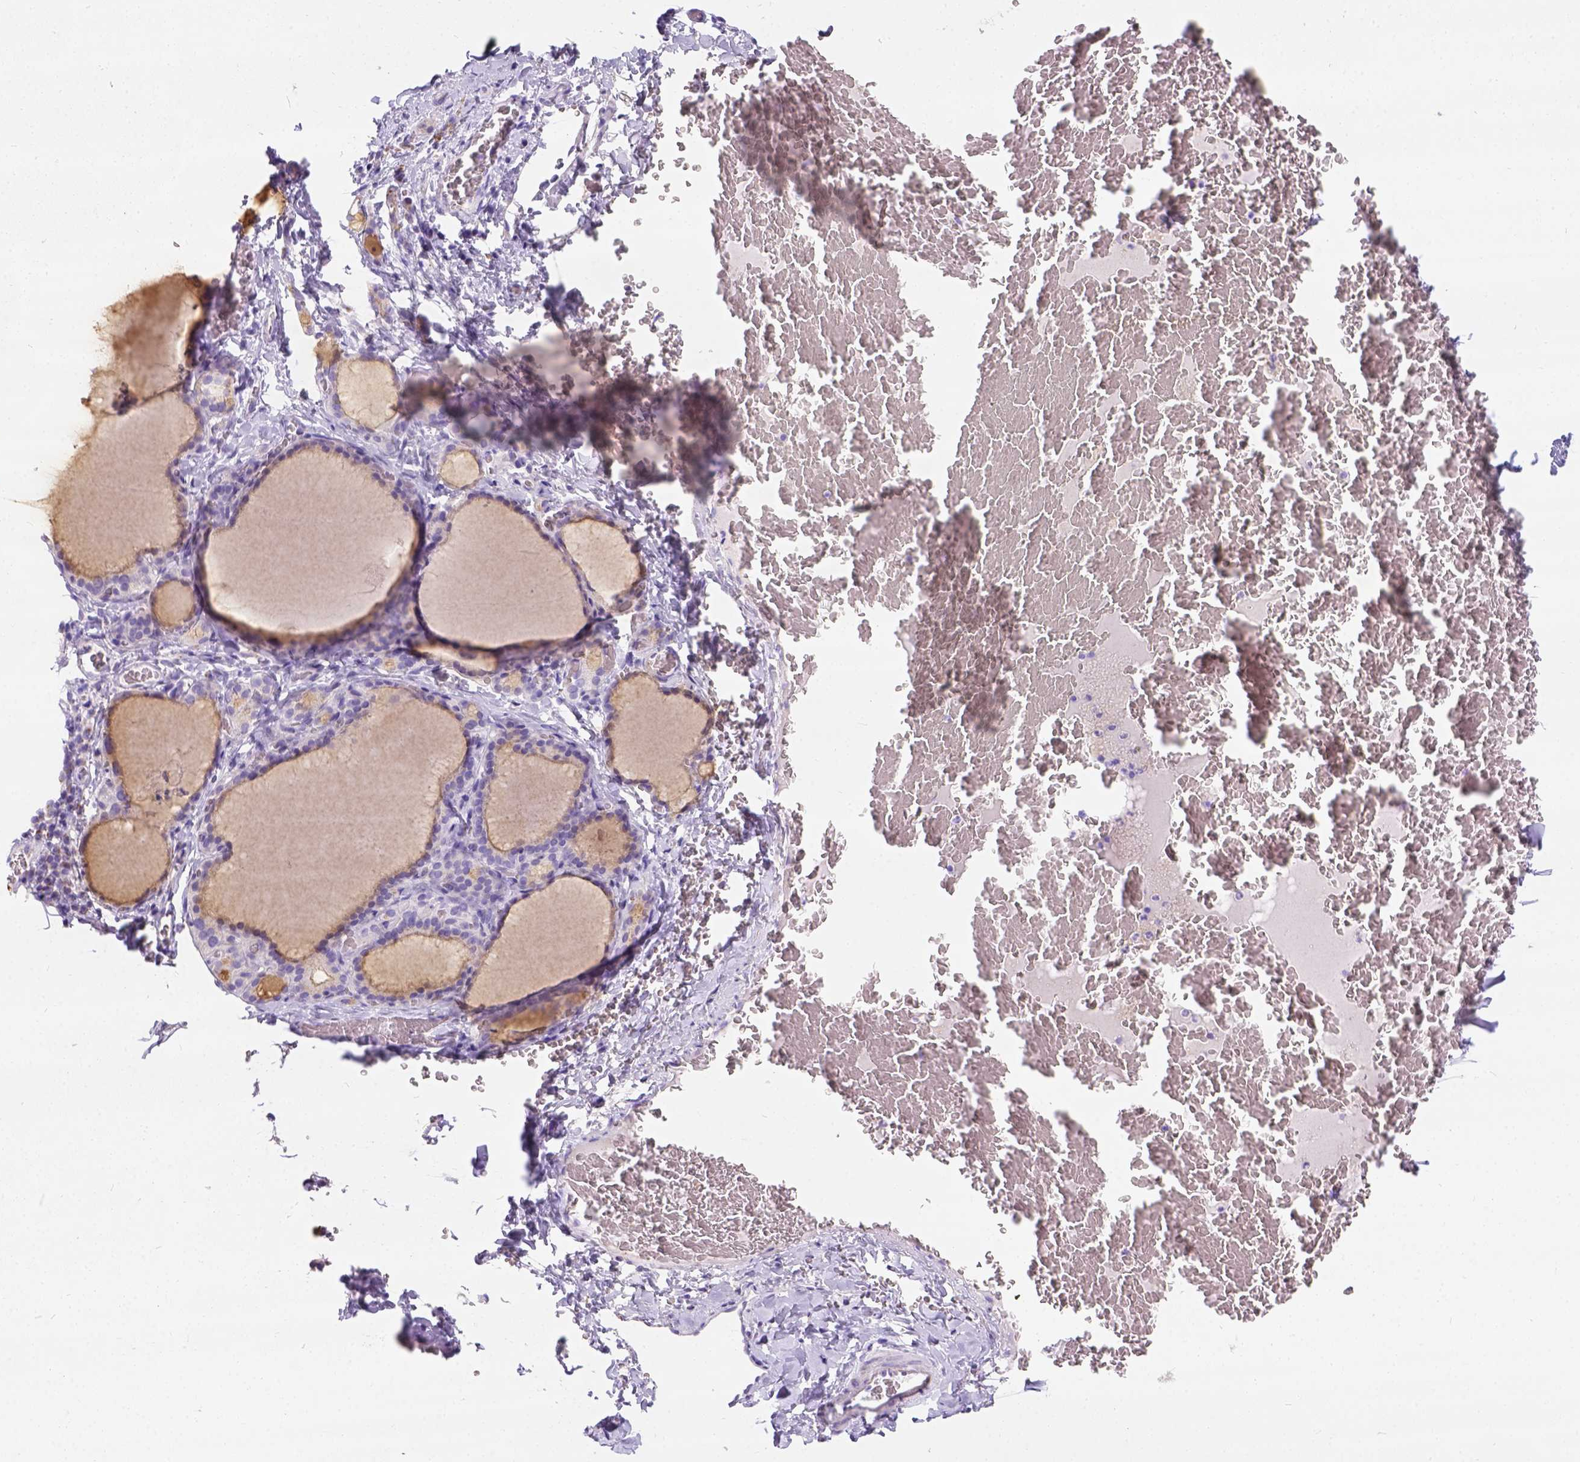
{"staining": {"intensity": "negative", "quantity": "none", "location": "none"}, "tissue": "thyroid gland", "cell_type": "Glandular cells", "image_type": "normal", "snomed": [{"axis": "morphology", "description": "Normal tissue, NOS"}, {"axis": "morphology", "description": "Hyperplasia, NOS"}, {"axis": "topography", "description": "Thyroid gland"}], "caption": "Thyroid gland stained for a protein using immunohistochemistry (IHC) demonstrates no positivity glandular cells.", "gene": "PHF7", "patient": {"sex": "female", "age": 27}}